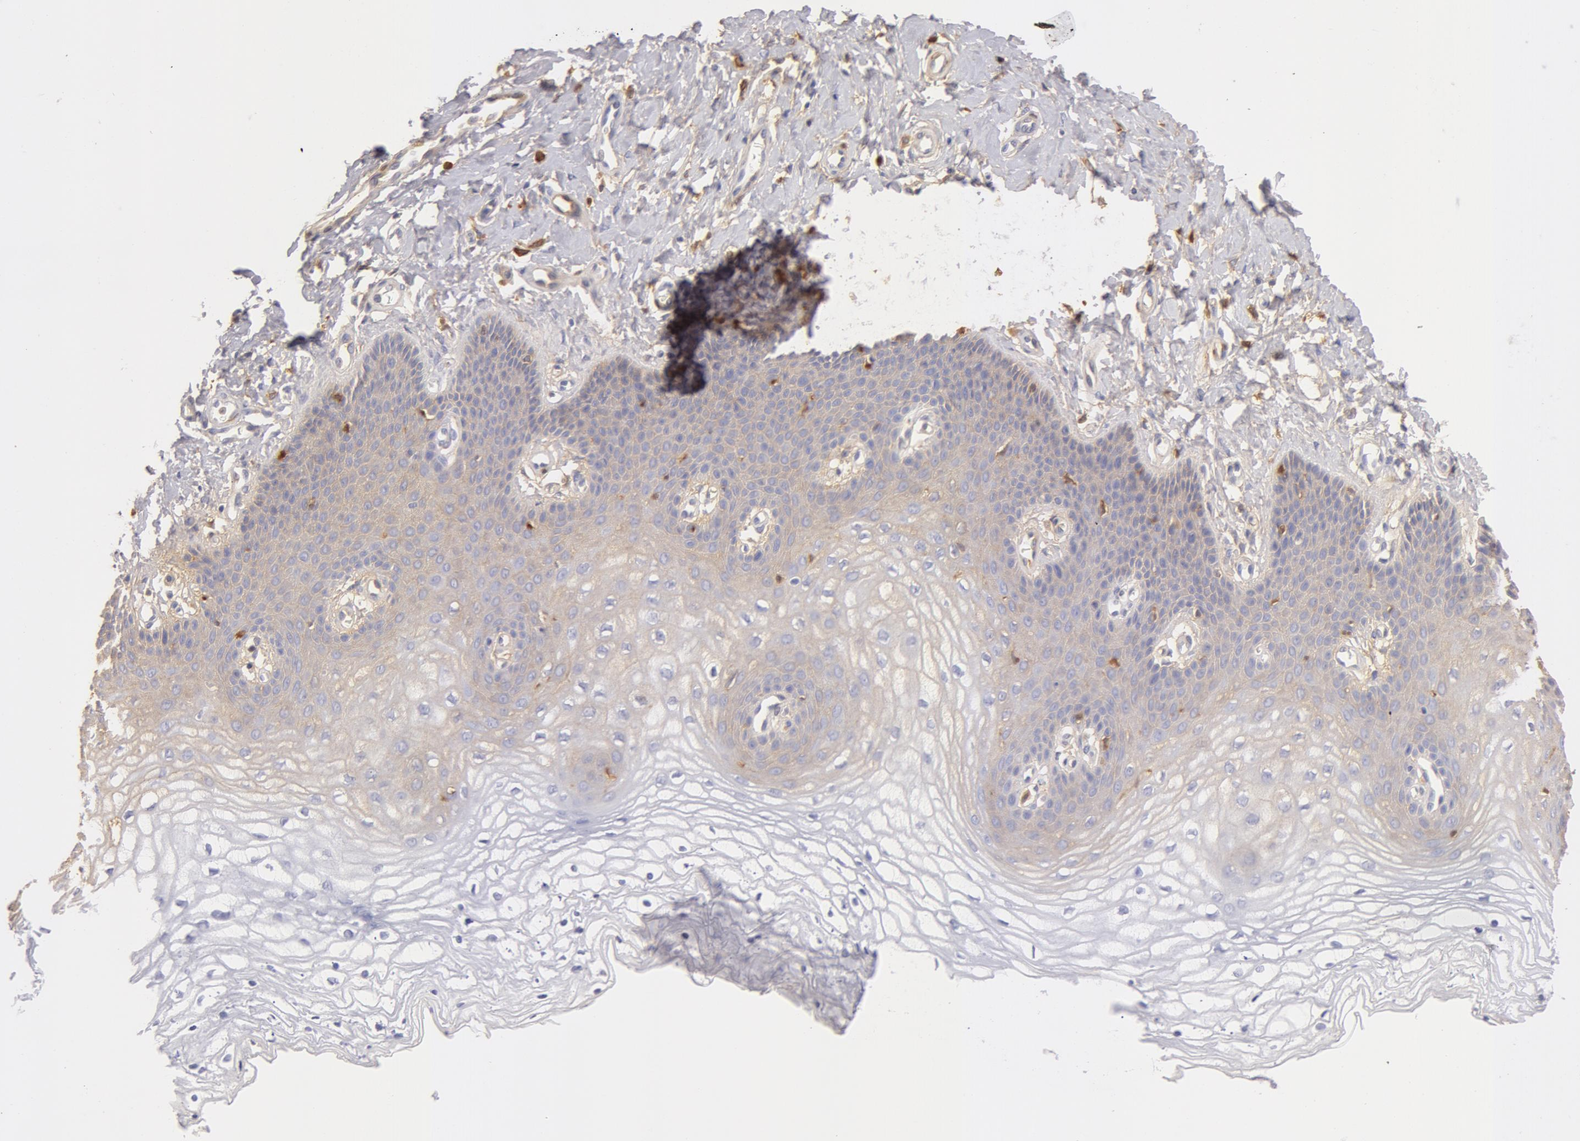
{"staining": {"intensity": "weak", "quantity": "25%-75%", "location": "cytoplasmic/membranous"}, "tissue": "vagina", "cell_type": "Squamous epithelial cells", "image_type": "normal", "snomed": [{"axis": "morphology", "description": "Normal tissue, NOS"}, {"axis": "topography", "description": "Vagina"}], "caption": "Weak cytoplasmic/membranous positivity is appreciated in about 25%-75% of squamous epithelial cells in unremarkable vagina.", "gene": "GC", "patient": {"sex": "female", "age": 68}}